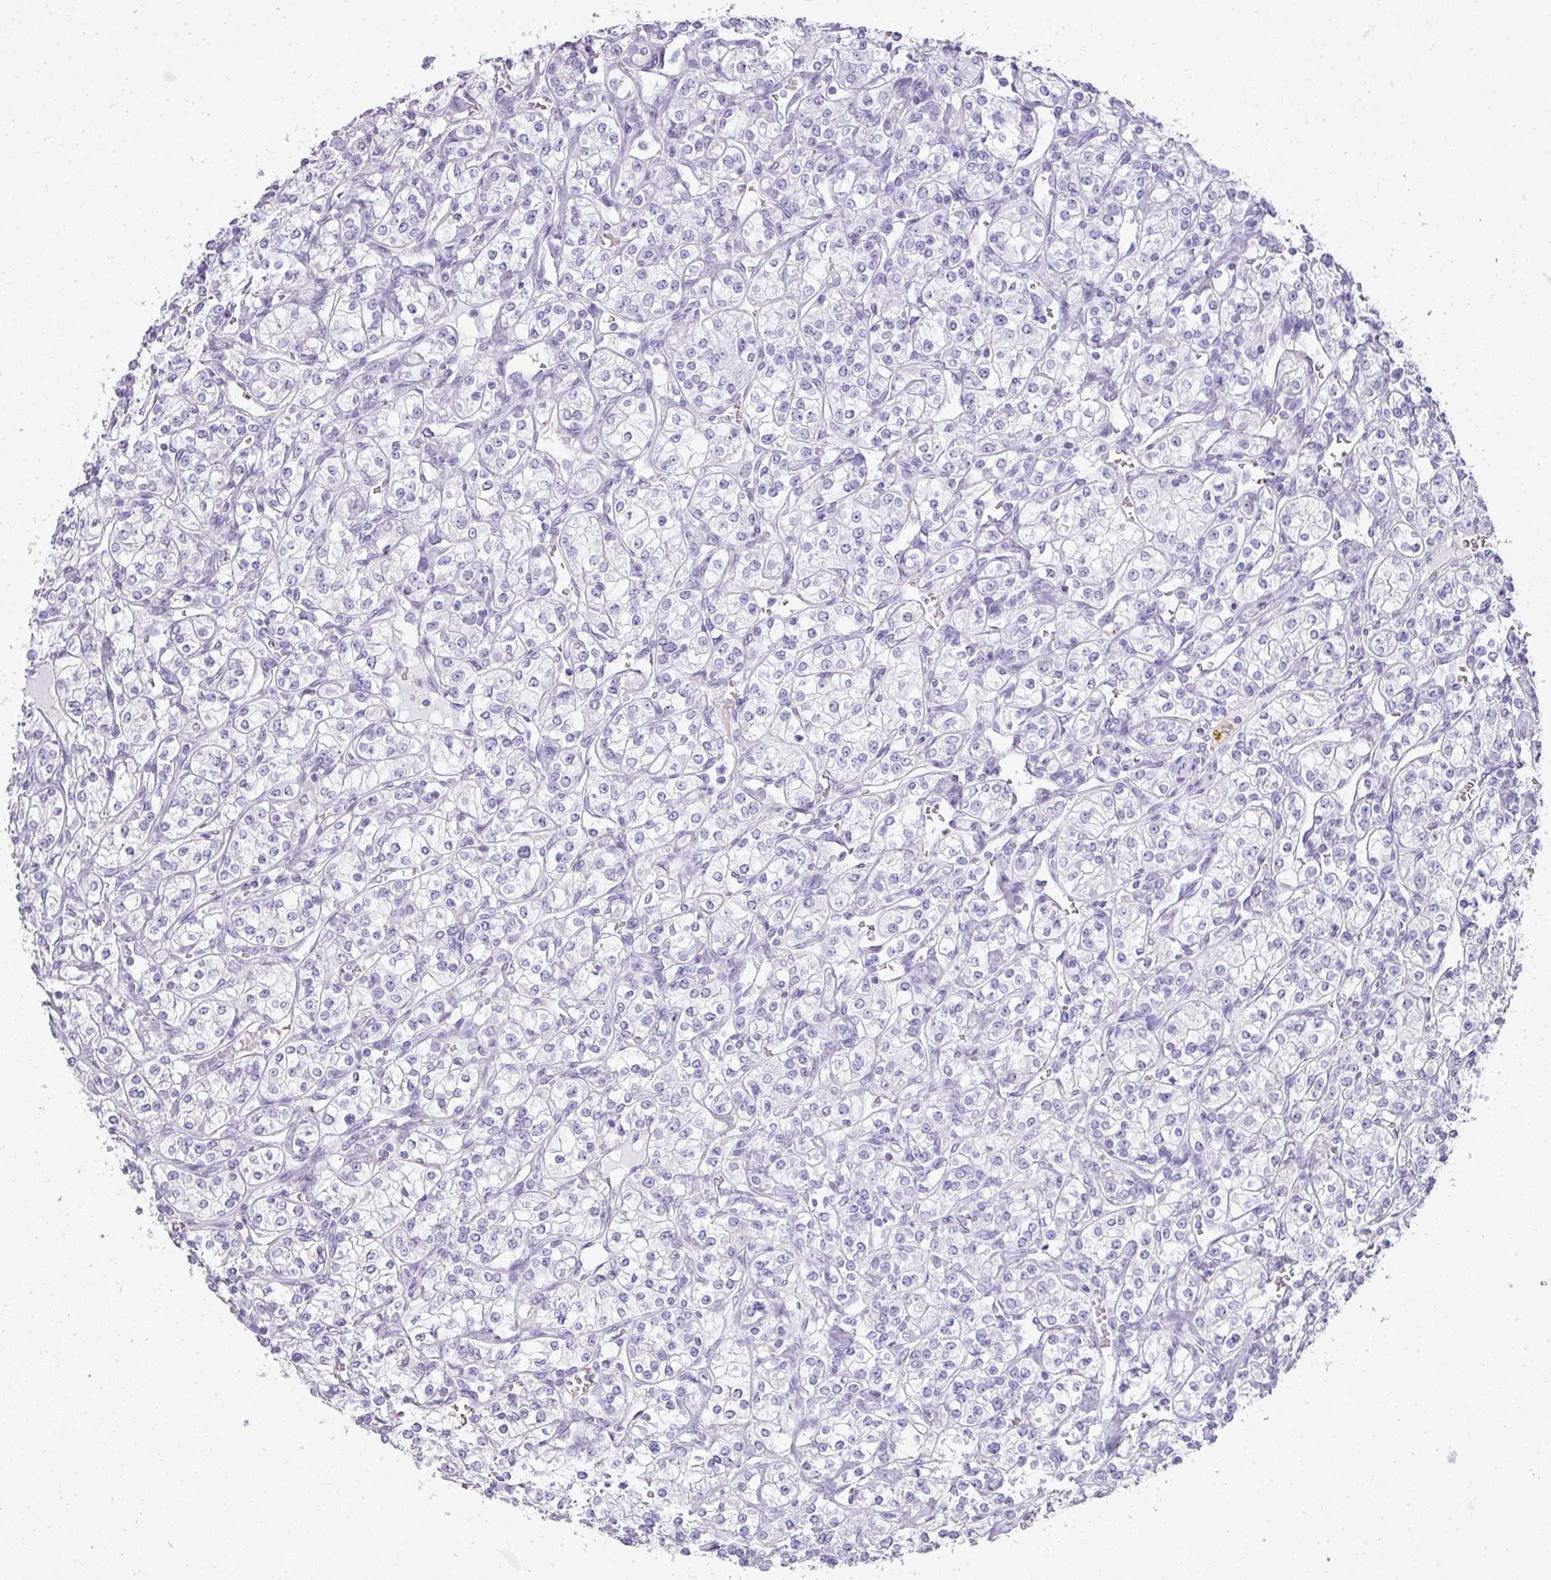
{"staining": {"intensity": "negative", "quantity": "none", "location": "none"}, "tissue": "renal cancer", "cell_type": "Tumor cells", "image_type": "cancer", "snomed": [{"axis": "morphology", "description": "Adenocarcinoma, NOS"}, {"axis": "topography", "description": "Kidney"}], "caption": "Tumor cells are negative for protein expression in human renal cancer.", "gene": "RBMY1F", "patient": {"sex": "male", "age": 77}}